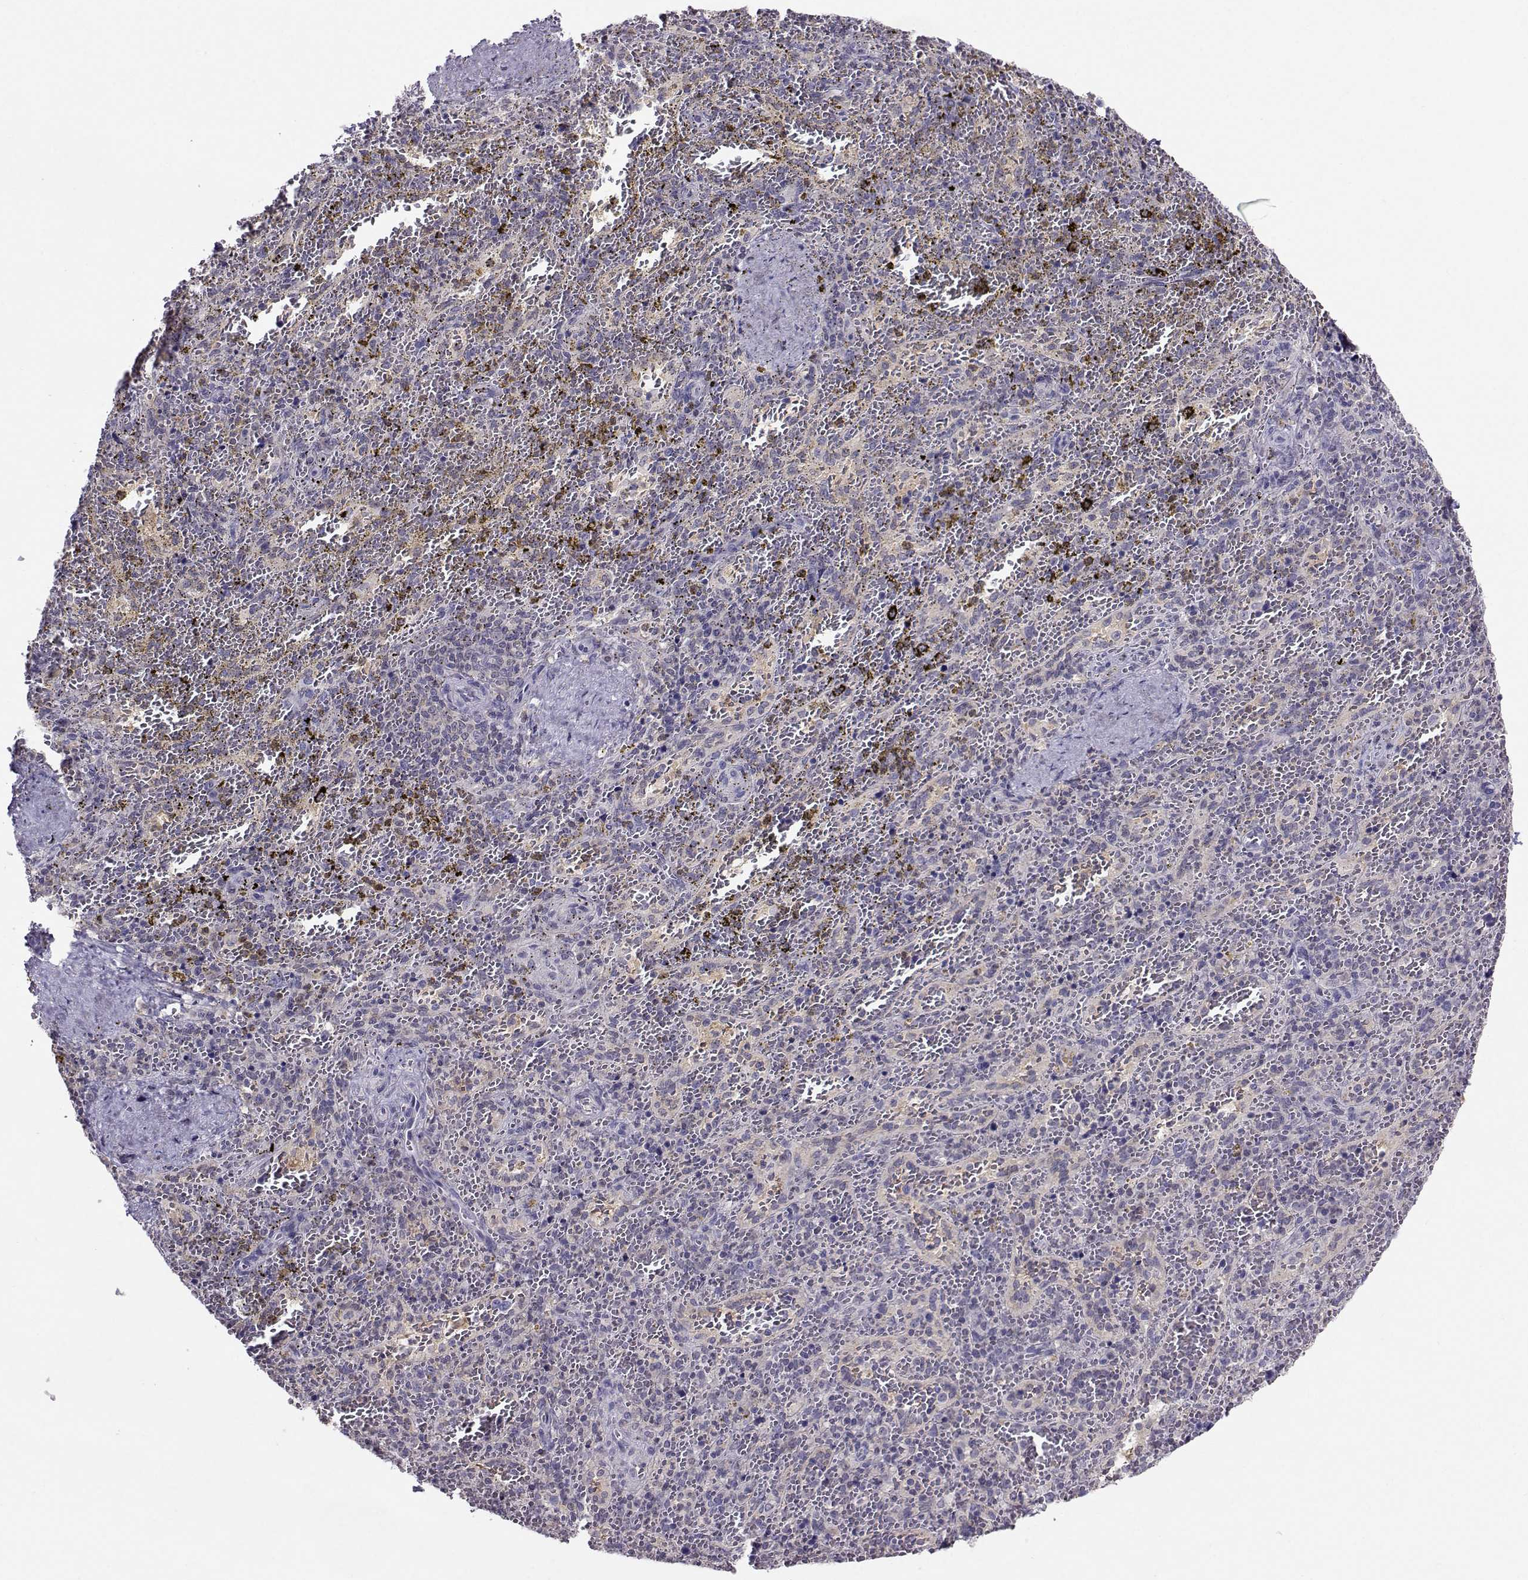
{"staining": {"intensity": "negative", "quantity": "none", "location": "none"}, "tissue": "spleen", "cell_type": "Cells in red pulp", "image_type": "normal", "snomed": [{"axis": "morphology", "description": "Normal tissue, NOS"}, {"axis": "topography", "description": "Spleen"}], "caption": "IHC photomicrograph of unremarkable spleen stained for a protein (brown), which displays no expression in cells in red pulp.", "gene": "PGK1", "patient": {"sex": "female", "age": 50}}